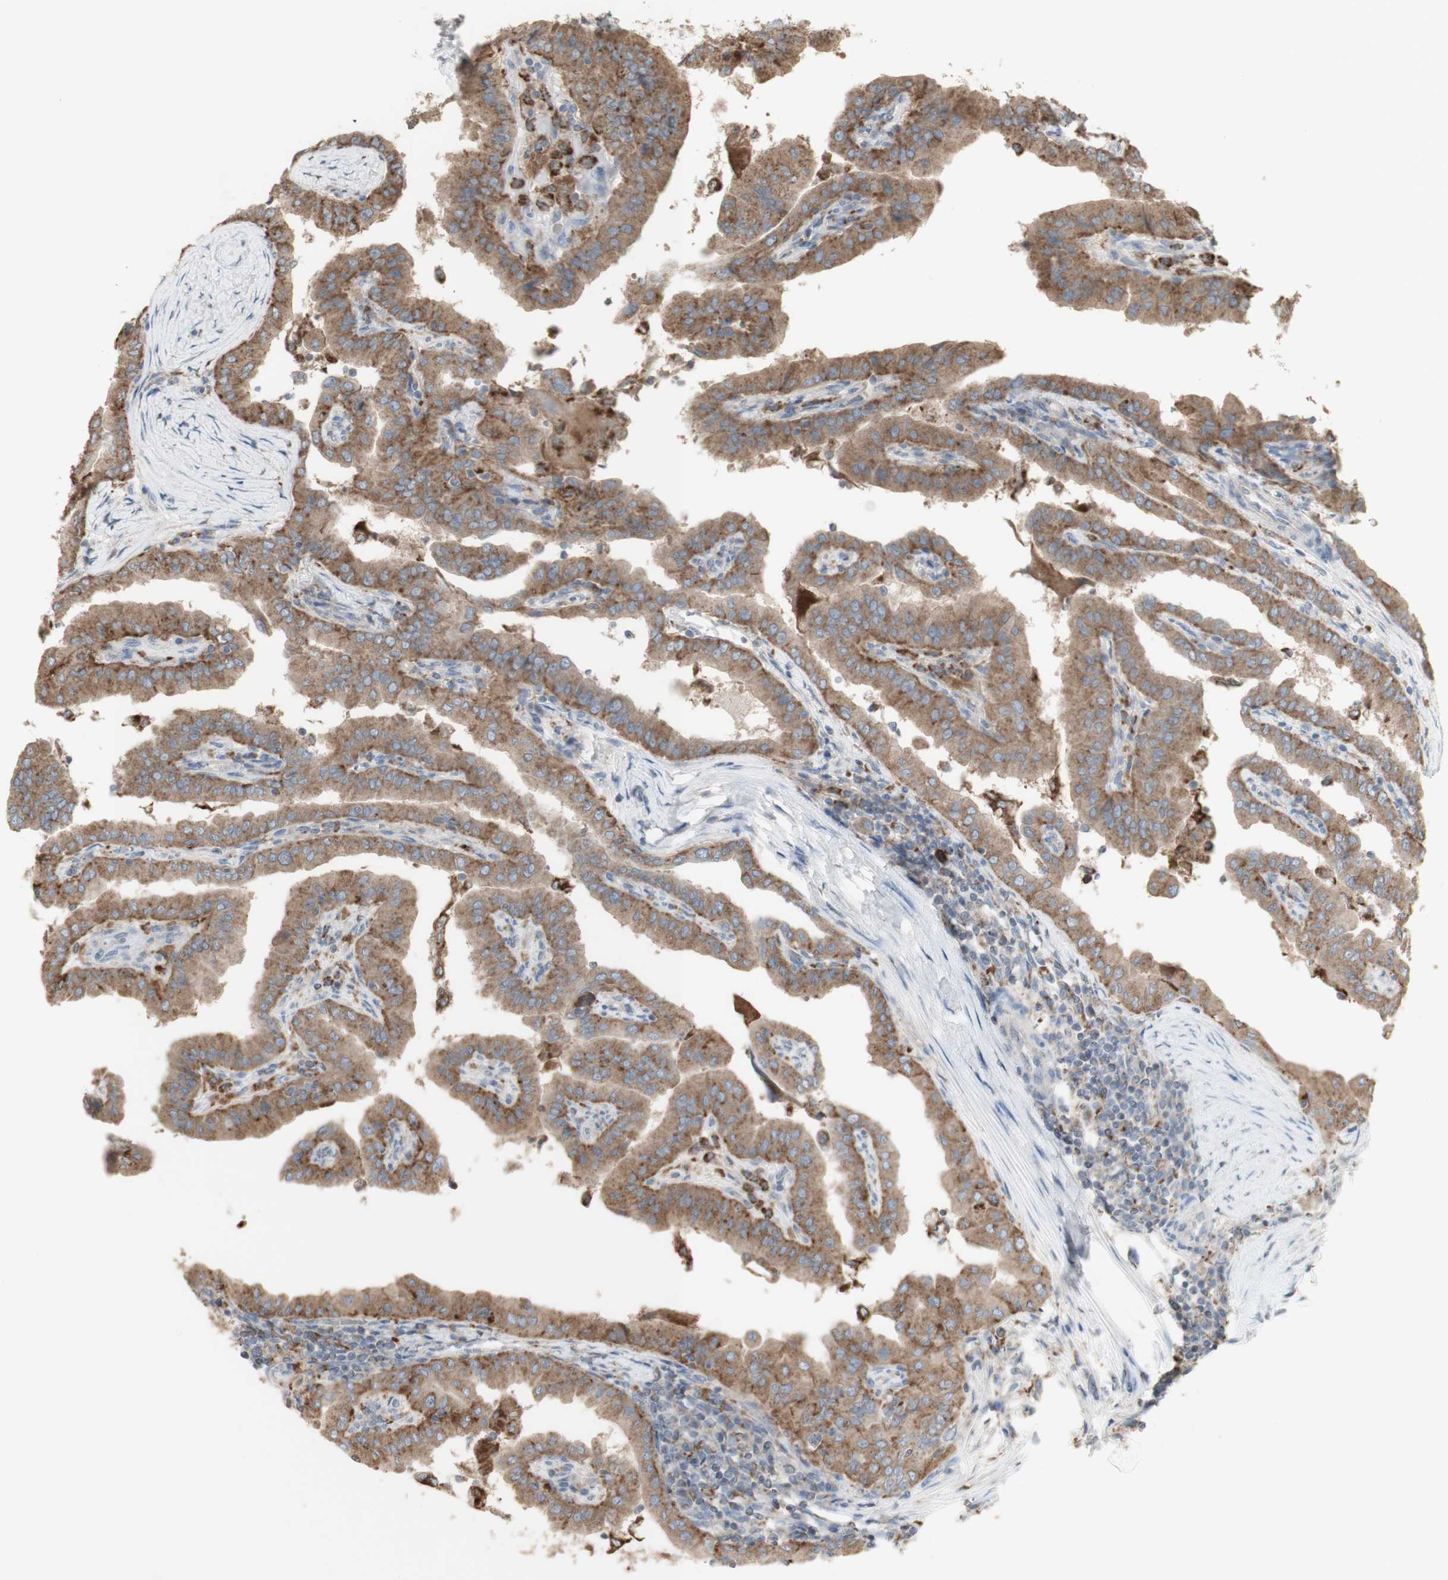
{"staining": {"intensity": "moderate", "quantity": ">75%", "location": "cytoplasmic/membranous"}, "tissue": "thyroid cancer", "cell_type": "Tumor cells", "image_type": "cancer", "snomed": [{"axis": "morphology", "description": "Papillary adenocarcinoma, NOS"}, {"axis": "topography", "description": "Thyroid gland"}], "caption": "Thyroid cancer was stained to show a protein in brown. There is medium levels of moderate cytoplasmic/membranous positivity in approximately >75% of tumor cells.", "gene": "ATP6V1E1", "patient": {"sex": "male", "age": 33}}